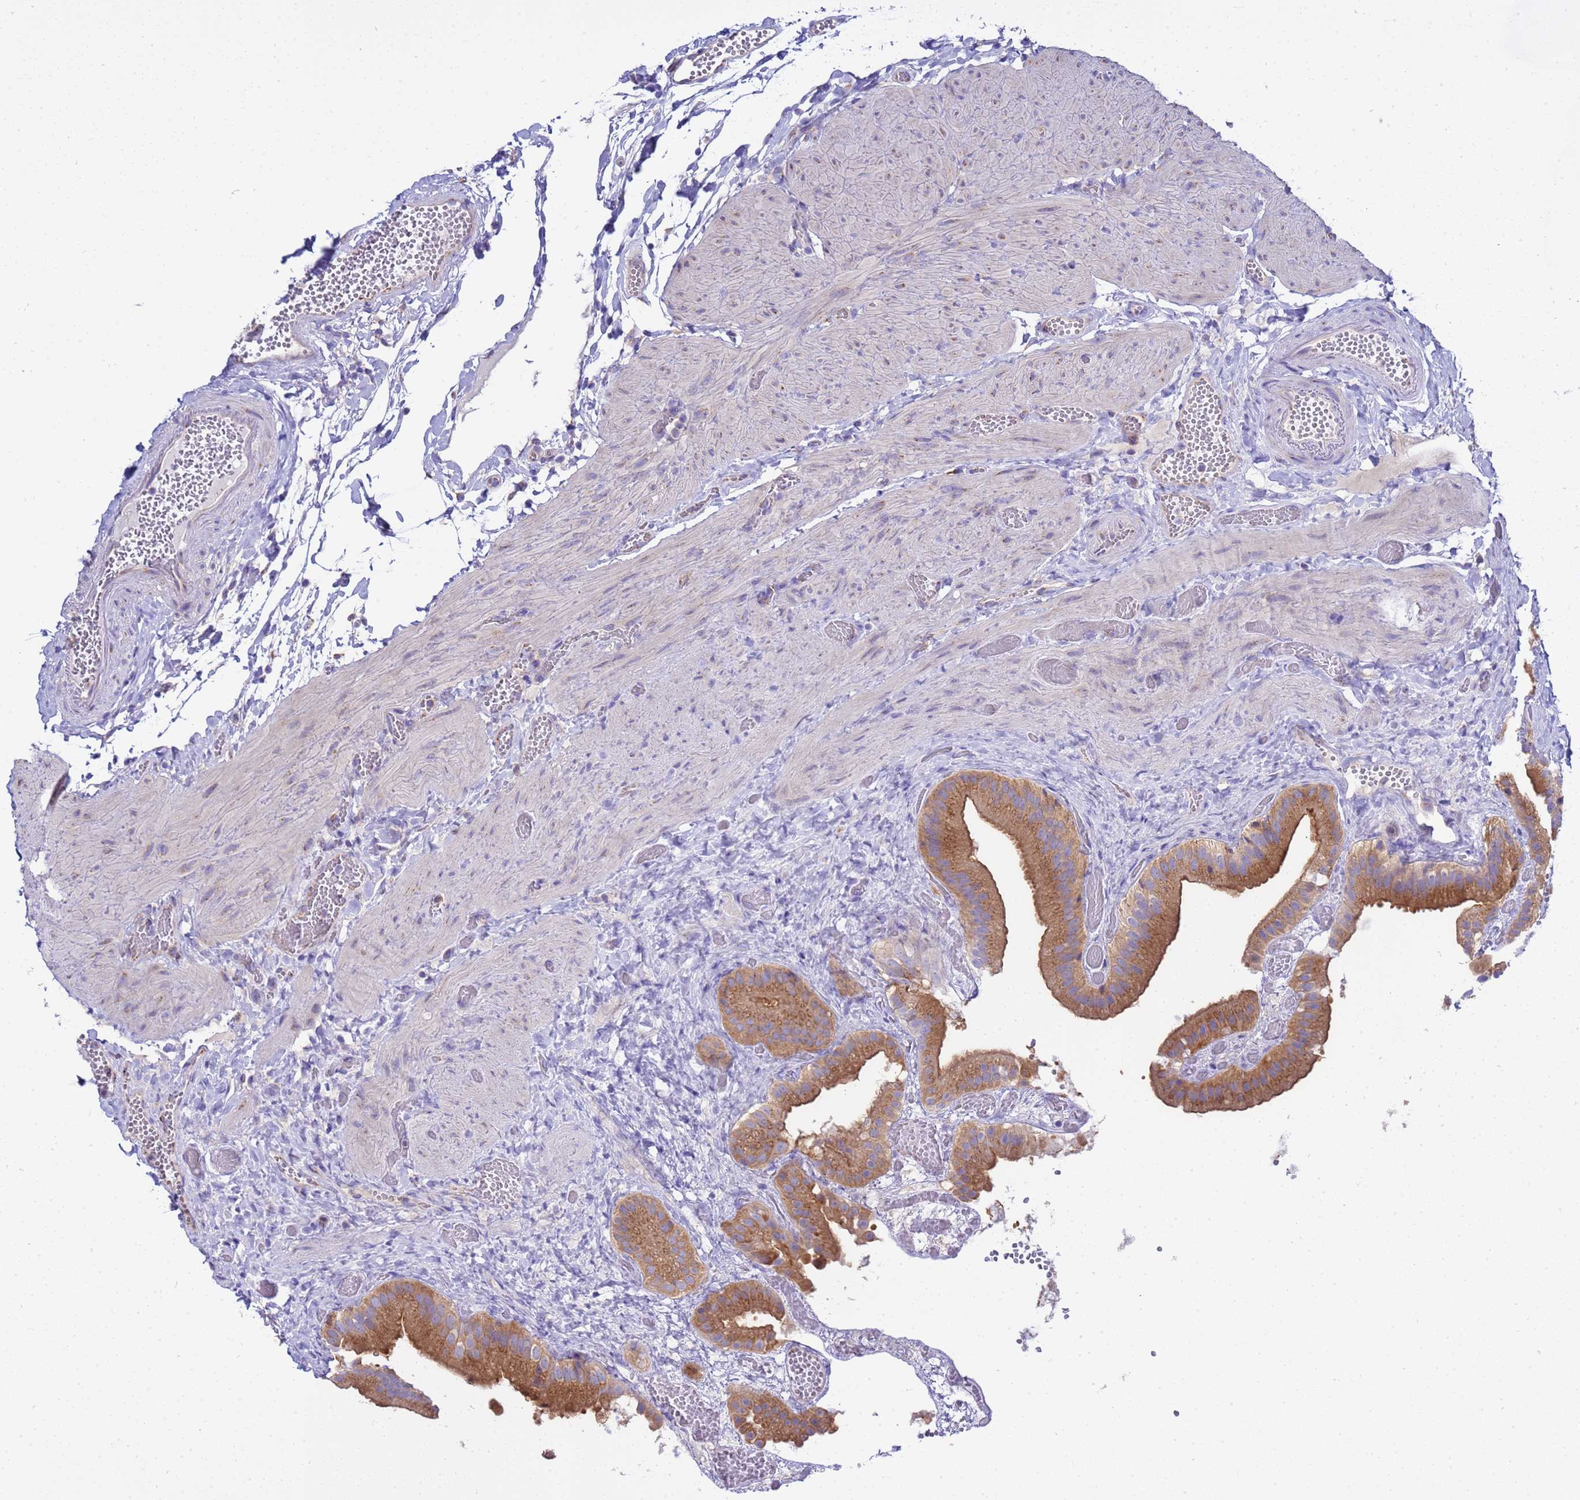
{"staining": {"intensity": "moderate", "quantity": ">75%", "location": "cytoplasmic/membranous"}, "tissue": "gallbladder", "cell_type": "Glandular cells", "image_type": "normal", "snomed": [{"axis": "morphology", "description": "Normal tissue, NOS"}, {"axis": "topography", "description": "Gallbladder"}], "caption": "Normal gallbladder was stained to show a protein in brown. There is medium levels of moderate cytoplasmic/membranous staining in about >75% of glandular cells. The protein is shown in brown color, while the nuclei are stained blue.", "gene": "ANAPC1", "patient": {"sex": "female", "age": 64}}